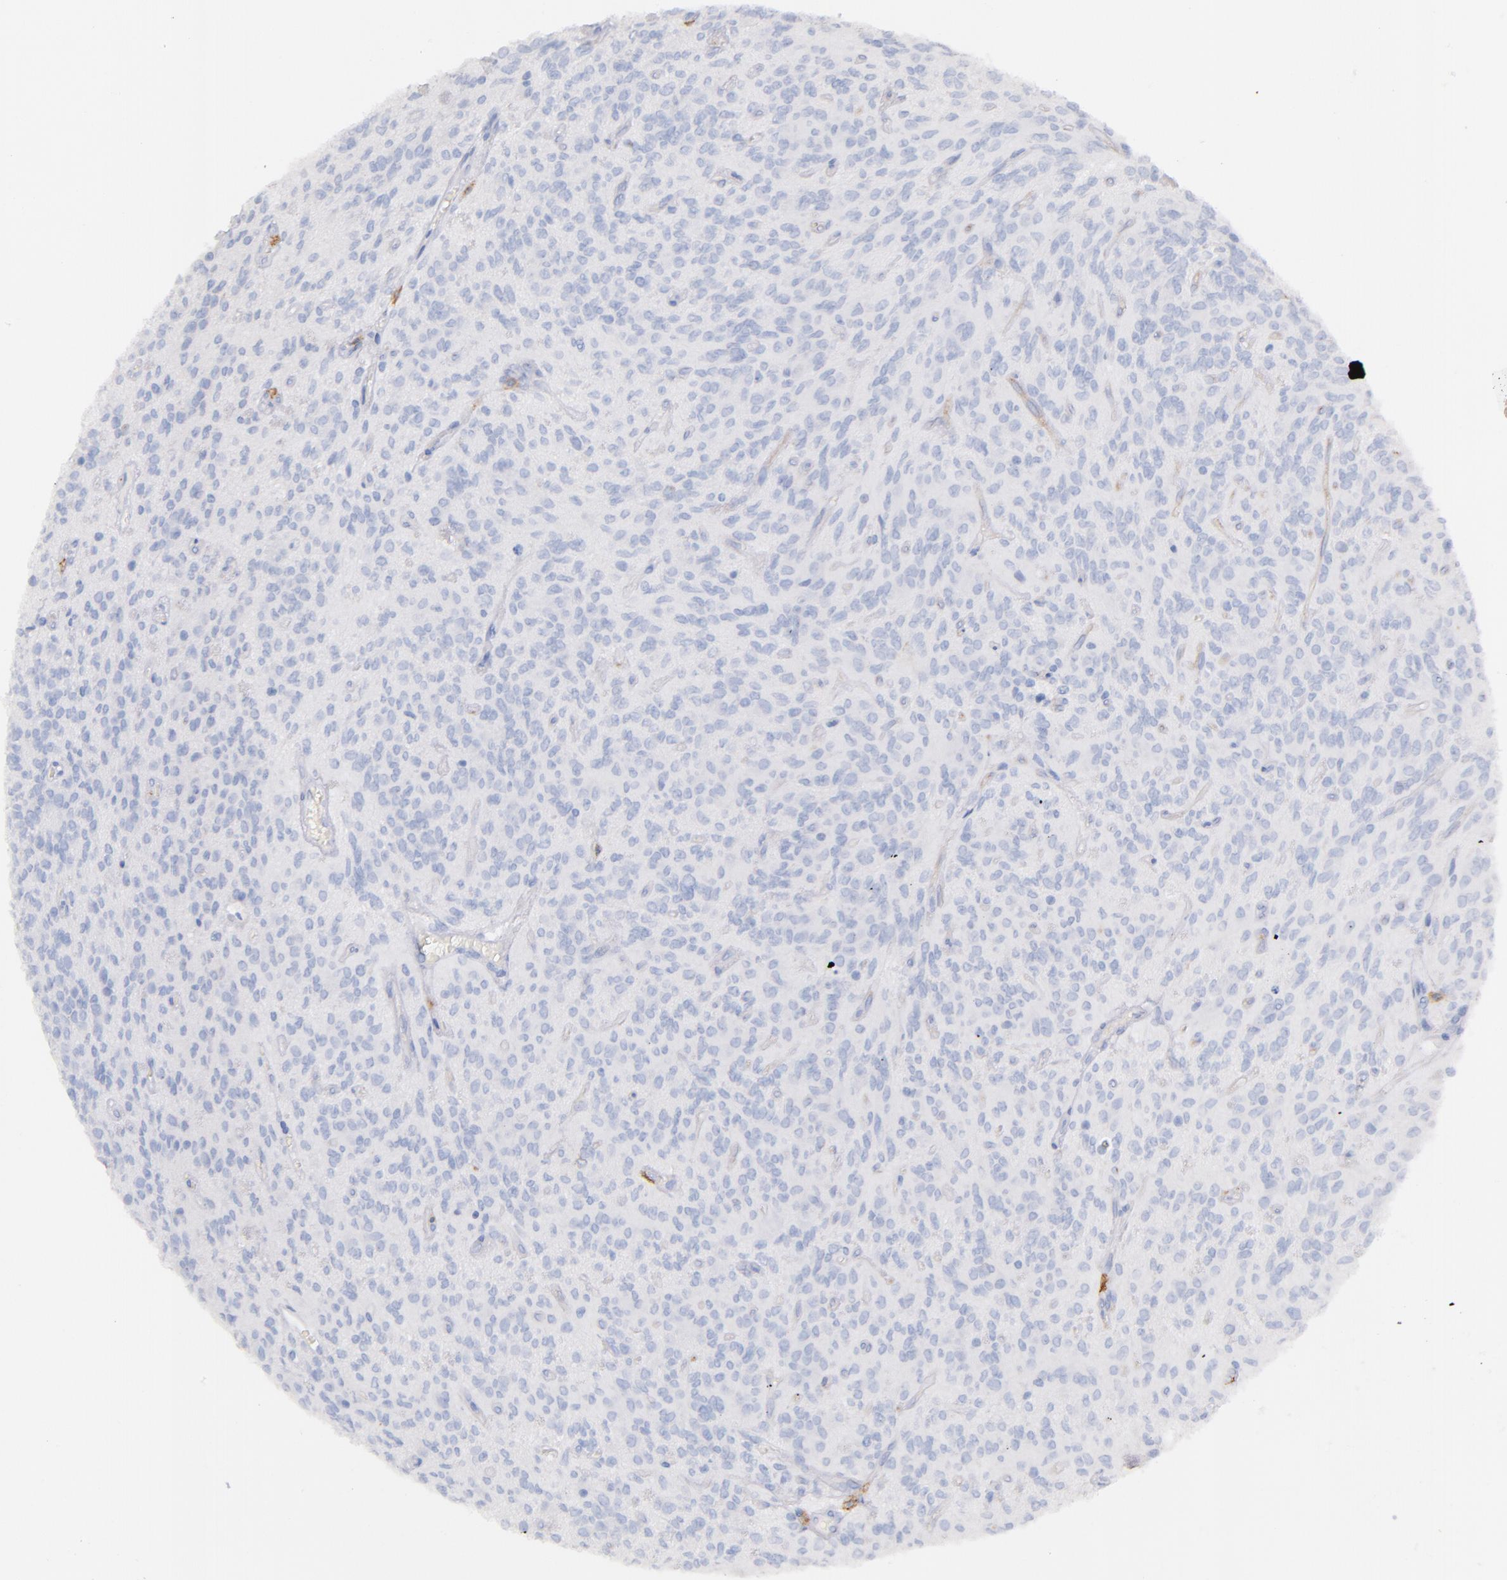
{"staining": {"intensity": "negative", "quantity": "none", "location": "none"}, "tissue": "glioma", "cell_type": "Tumor cells", "image_type": "cancer", "snomed": [{"axis": "morphology", "description": "Glioma, malignant, Low grade"}, {"axis": "topography", "description": "Brain"}], "caption": "DAB immunohistochemical staining of human glioma reveals no significant positivity in tumor cells. (DAB IHC, high magnification).", "gene": "KIT", "patient": {"sex": "female", "age": 15}}